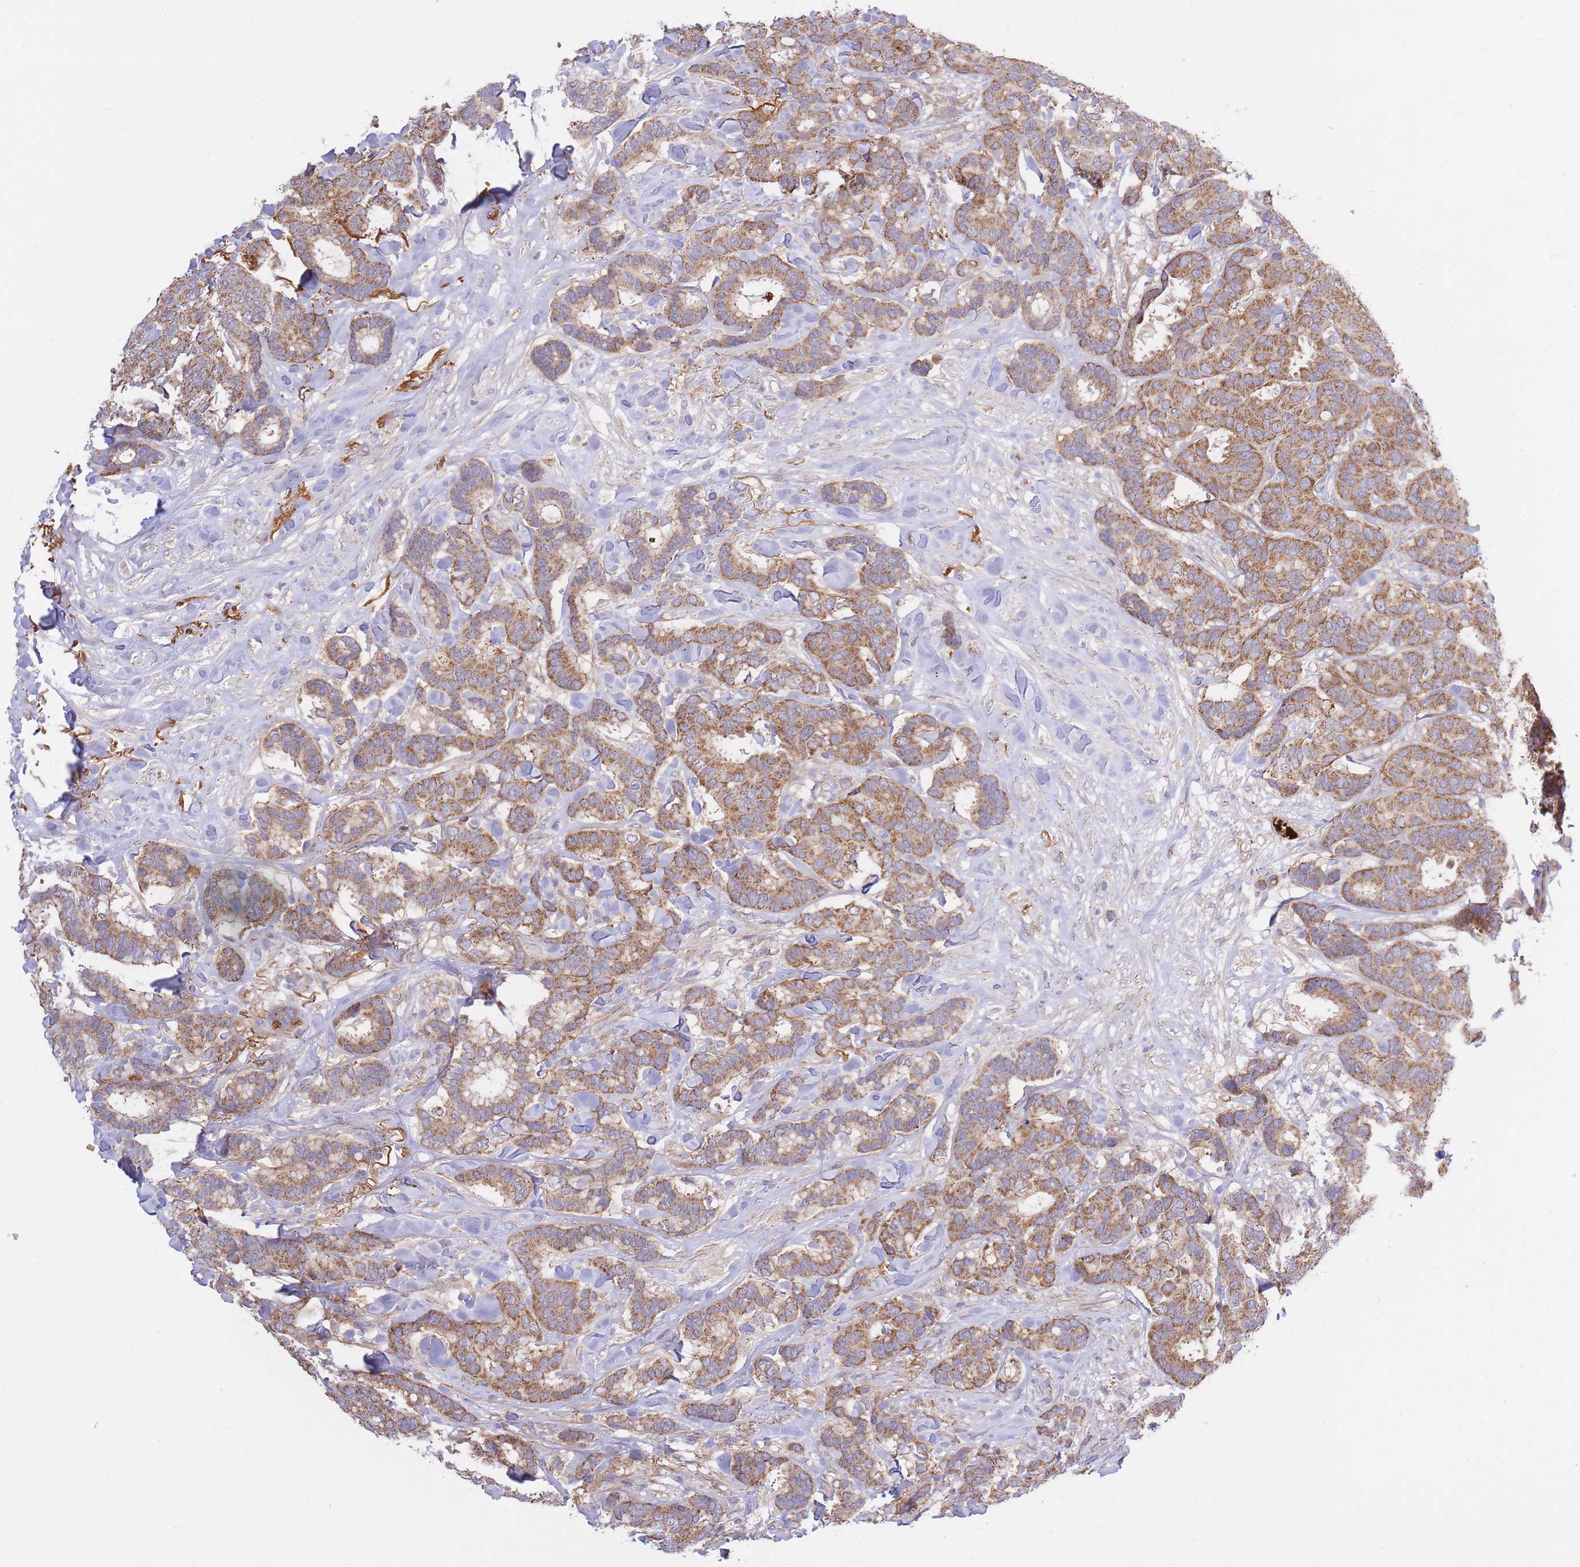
{"staining": {"intensity": "moderate", "quantity": ">75%", "location": "cytoplasmic/membranous"}, "tissue": "breast cancer", "cell_type": "Tumor cells", "image_type": "cancer", "snomed": [{"axis": "morphology", "description": "Normal tissue, NOS"}, {"axis": "morphology", "description": "Duct carcinoma"}, {"axis": "topography", "description": "Breast"}], "caption": "A high-resolution photomicrograph shows IHC staining of intraductal carcinoma (breast), which reveals moderate cytoplasmic/membranous positivity in approximately >75% of tumor cells. (DAB (3,3'-diaminobenzidine) IHC, brown staining for protein, blue staining for nuclei).", "gene": "ATP13A2", "patient": {"sex": "female", "age": 87}}